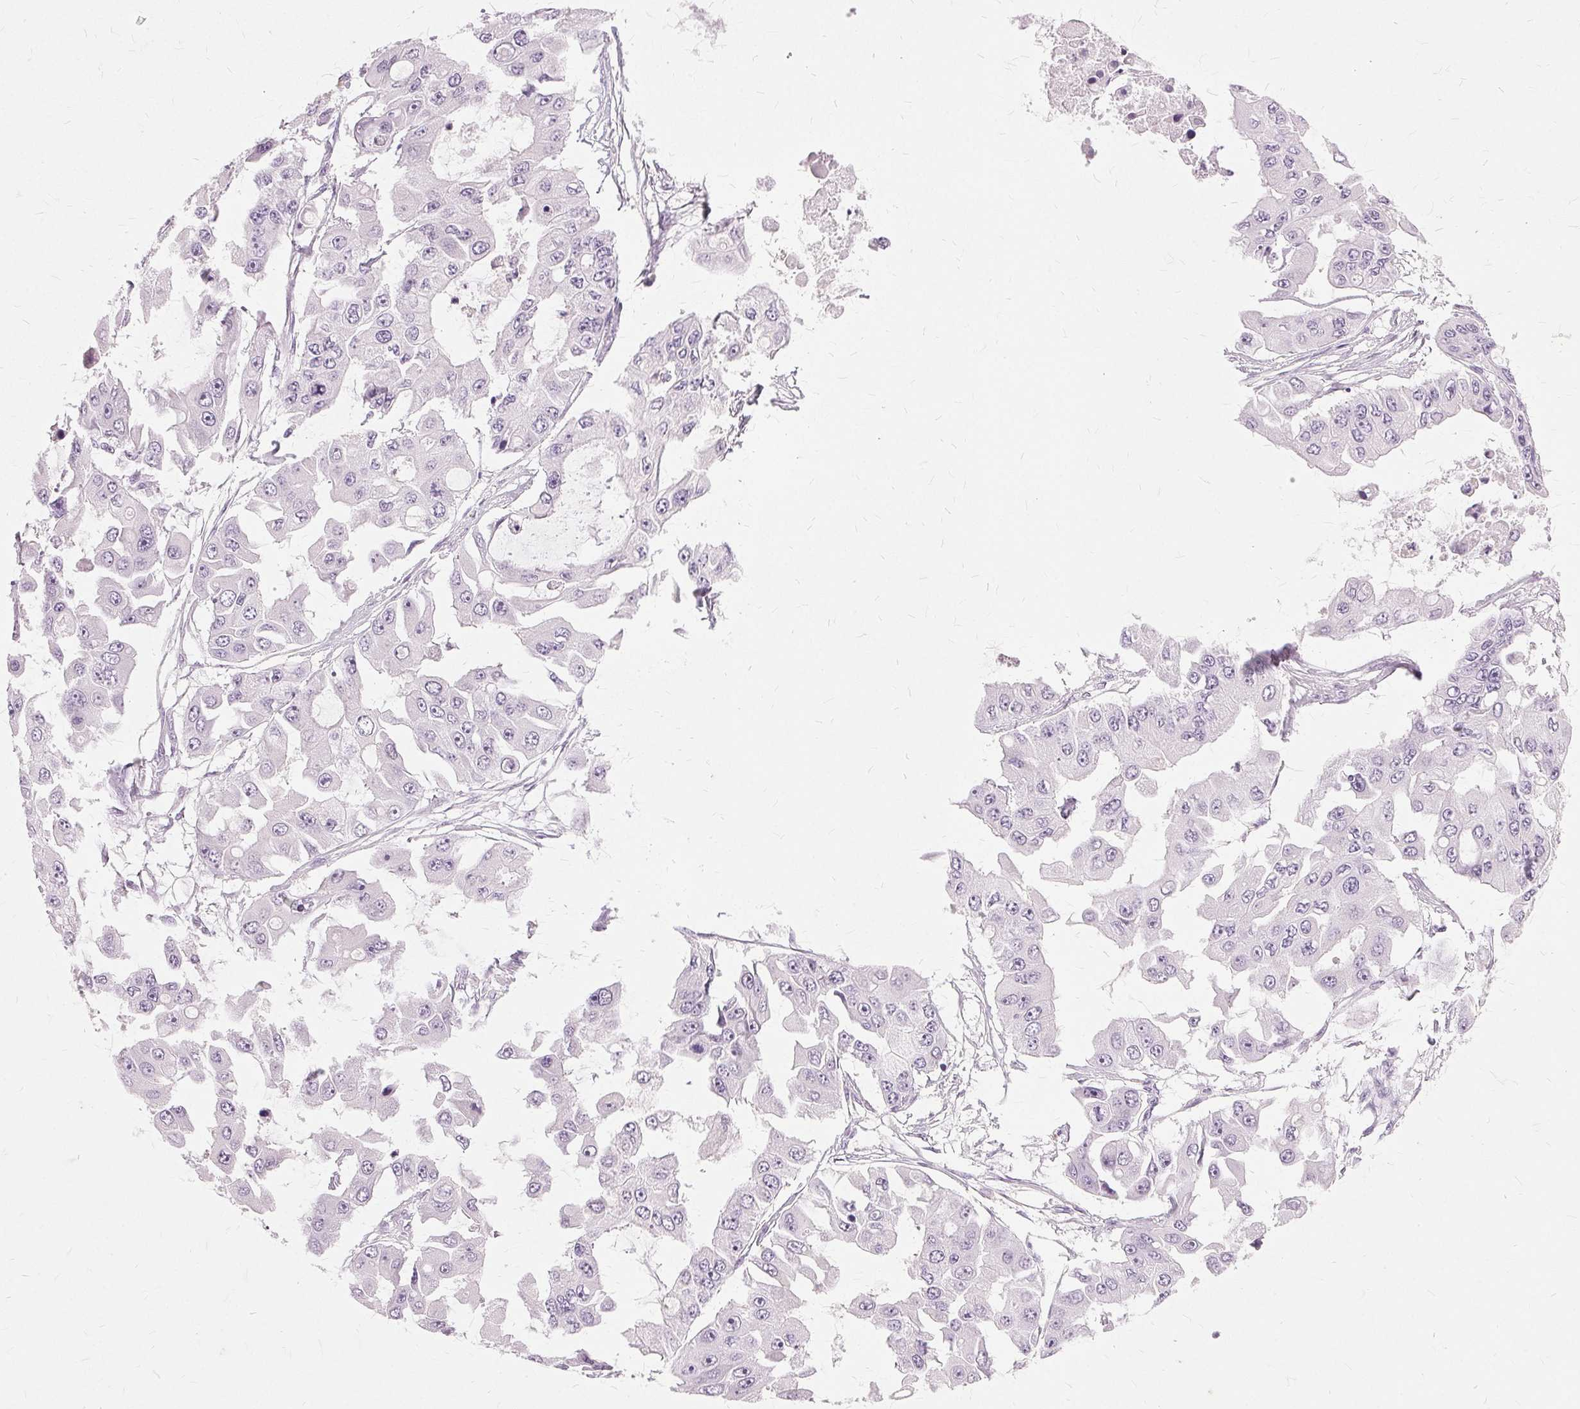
{"staining": {"intensity": "negative", "quantity": "none", "location": "none"}, "tissue": "ovarian cancer", "cell_type": "Tumor cells", "image_type": "cancer", "snomed": [{"axis": "morphology", "description": "Cystadenocarcinoma, serous, NOS"}, {"axis": "topography", "description": "Ovary"}], "caption": "DAB immunohistochemical staining of human serous cystadenocarcinoma (ovarian) displays no significant staining in tumor cells.", "gene": "SLC45A3", "patient": {"sex": "female", "age": 56}}